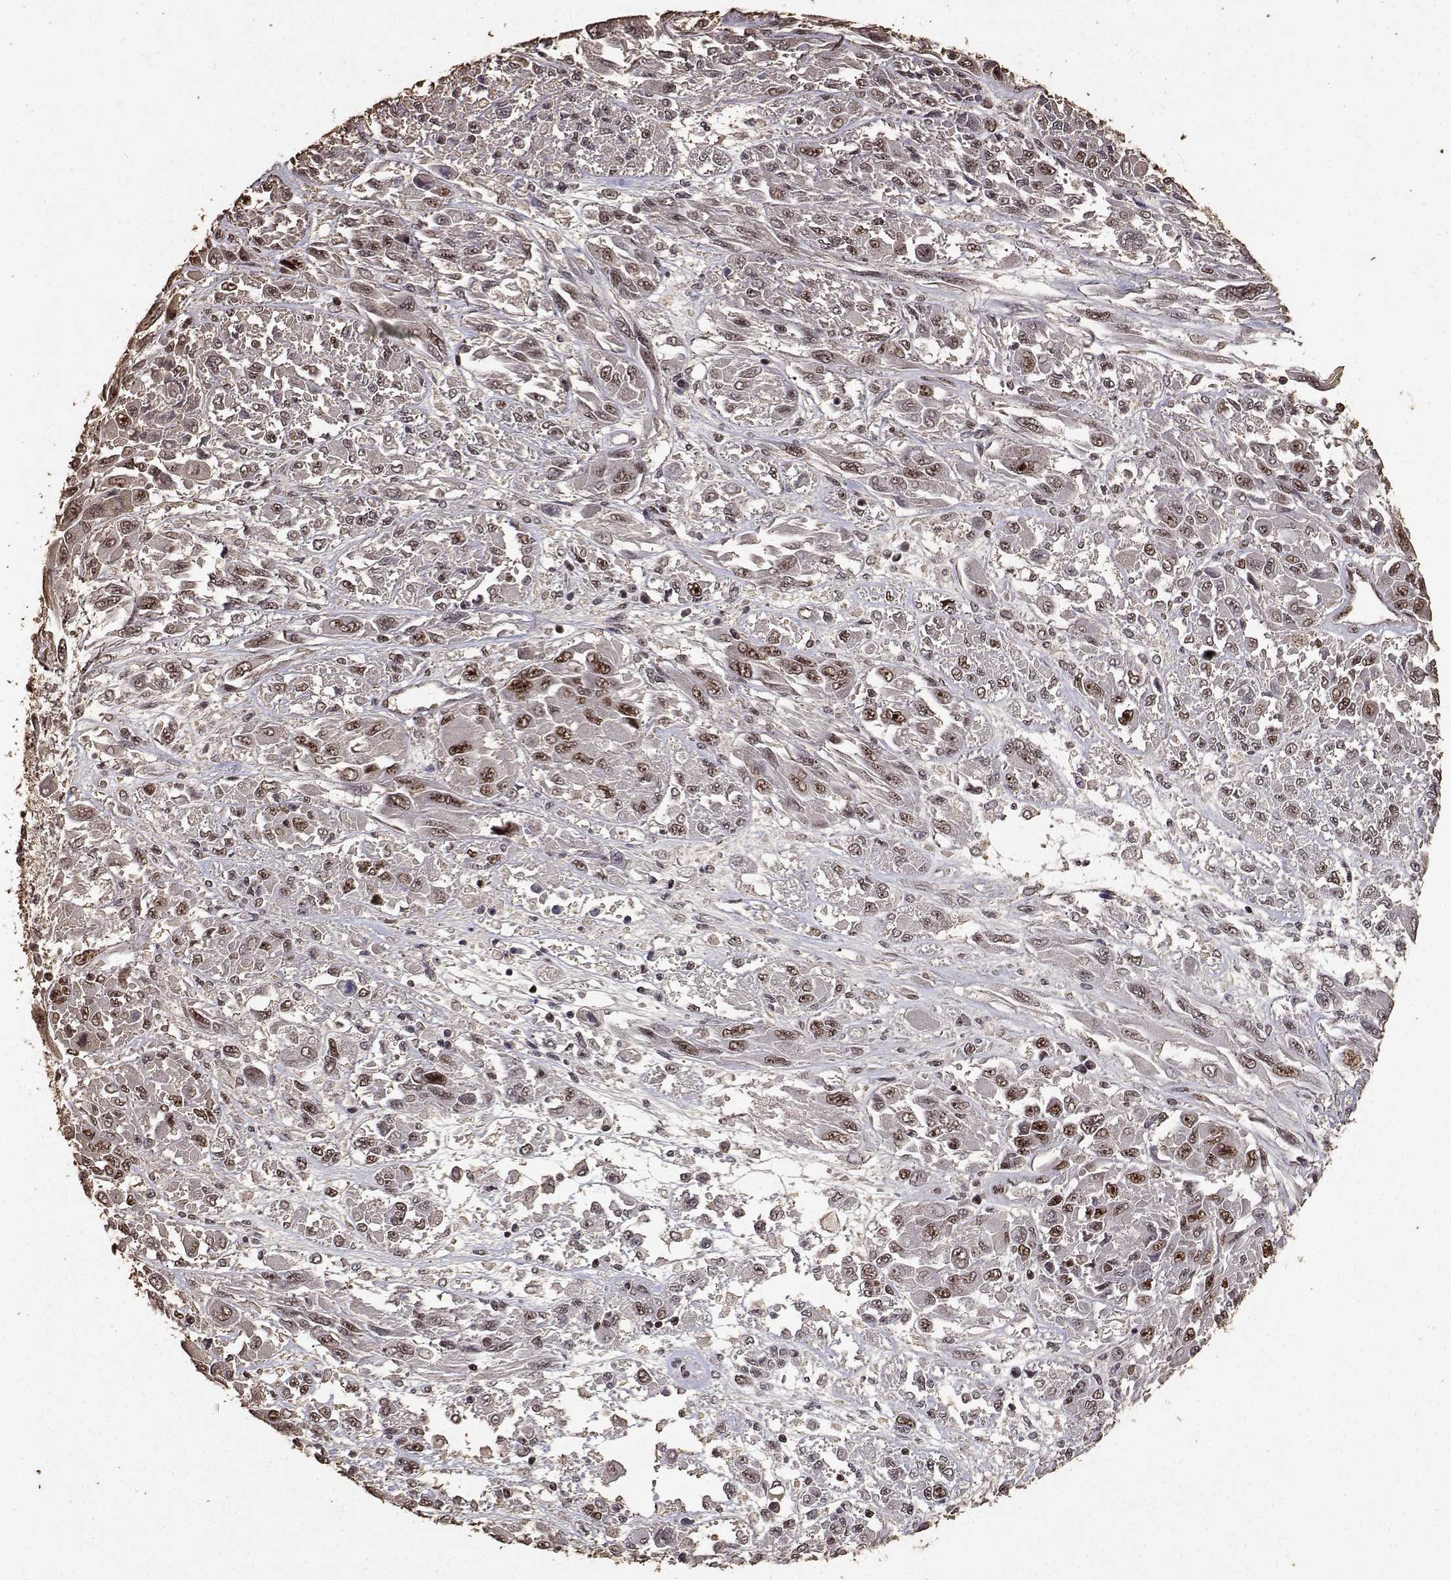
{"staining": {"intensity": "moderate", "quantity": ">75%", "location": "nuclear"}, "tissue": "melanoma", "cell_type": "Tumor cells", "image_type": "cancer", "snomed": [{"axis": "morphology", "description": "Malignant melanoma, NOS"}, {"axis": "topography", "description": "Skin"}], "caption": "DAB immunohistochemical staining of melanoma demonstrates moderate nuclear protein positivity in approximately >75% of tumor cells. (DAB (3,3'-diaminobenzidine) IHC with brightfield microscopy, high magnification).", "gene": "TOE1", "patient": {"sex": "female", "age": 91}}